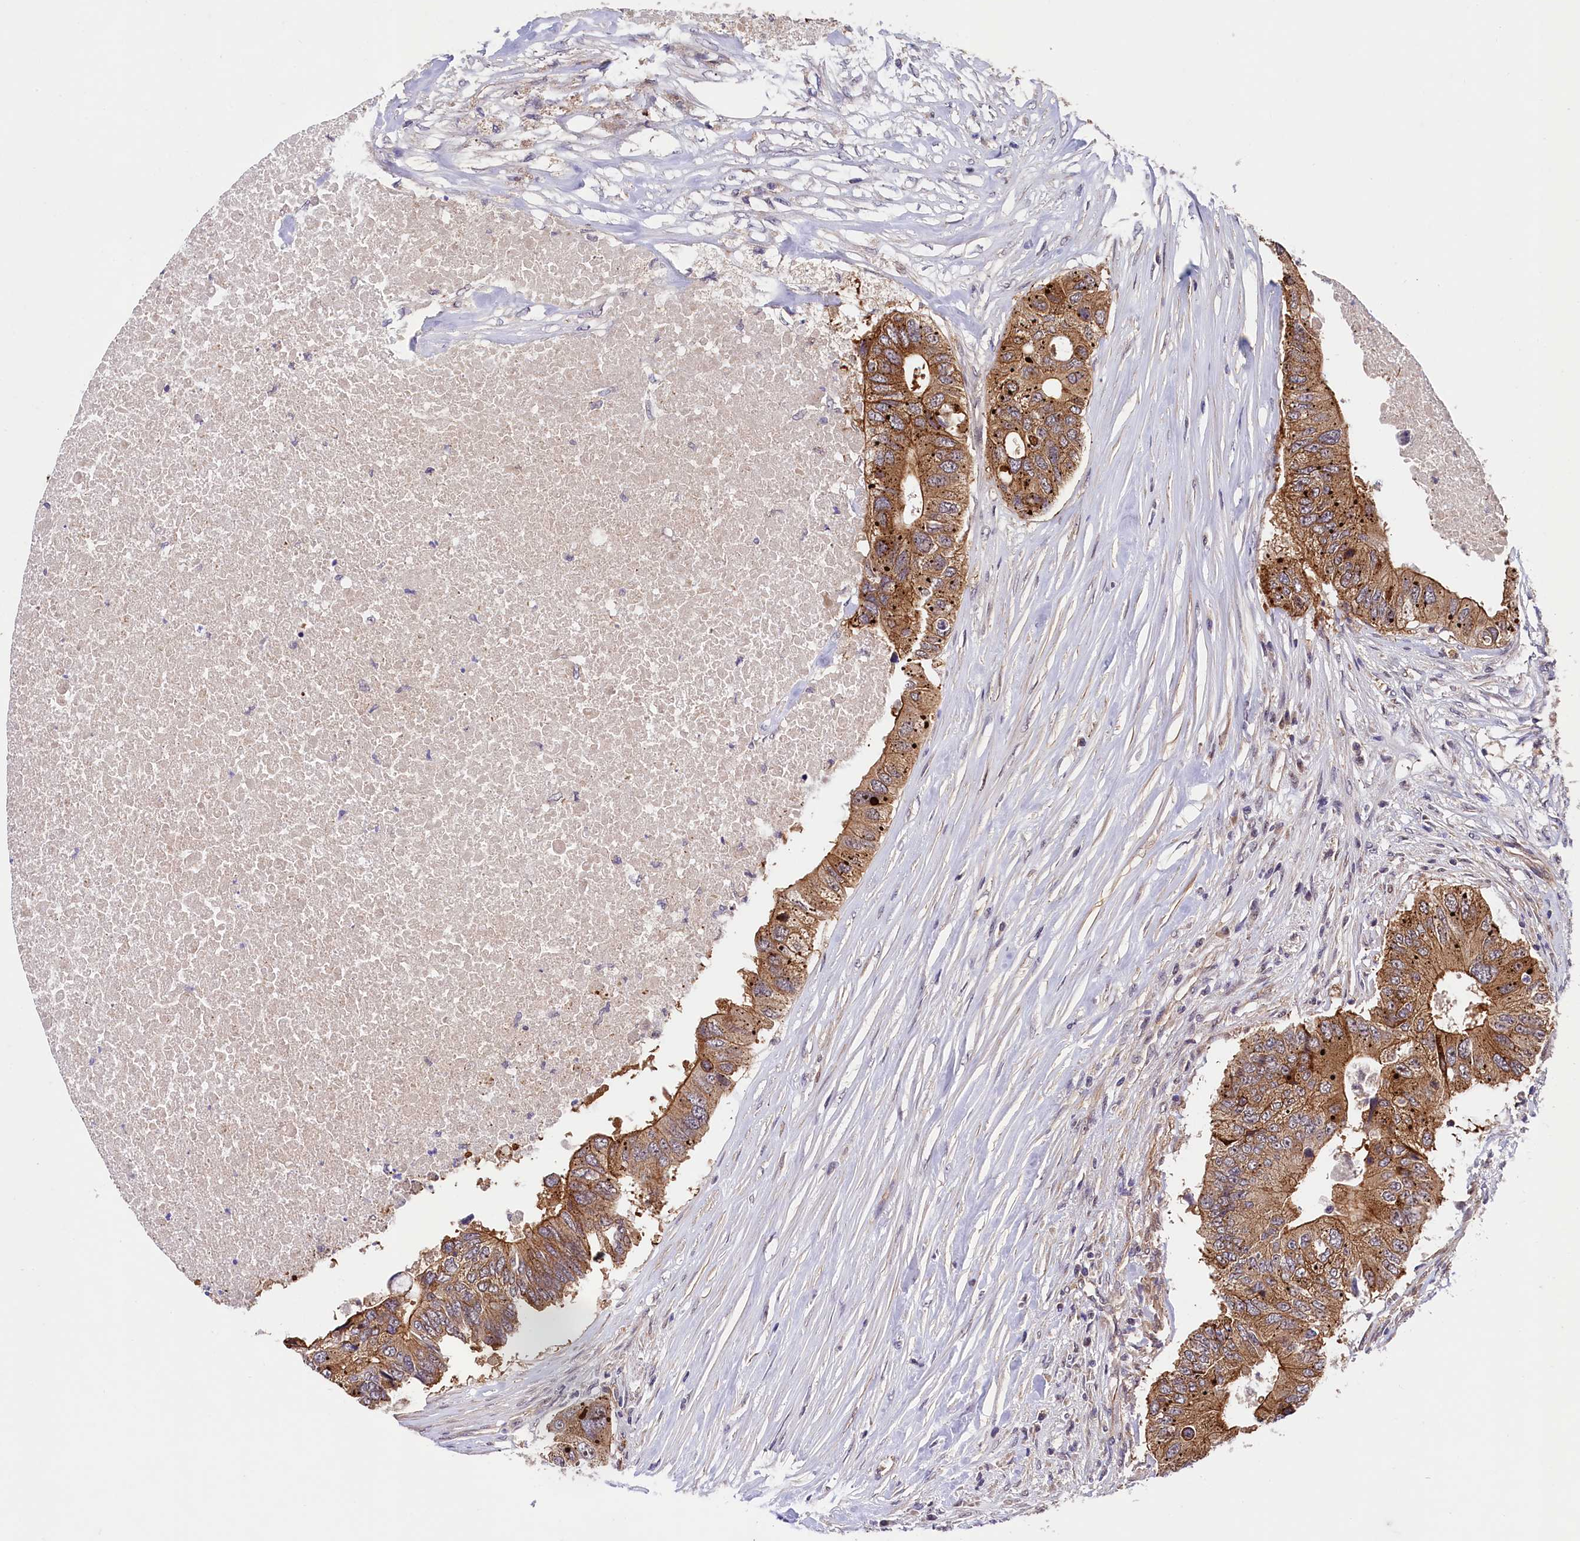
{"staining": {"intensity": "moderate", "quantity": ">75%", "location": "cytoplasmic/membranous"}, "tissue": "colorectal cancer", "cell_type": "Tumor cells", "image_type": "cancer", "snomed": [{"axis": "morphology", "description": "Adenocarcinoma, NOS"}, {"axis": "topography", "description": "Colon"}], "caption": "Colorectal adenocarcinoma stained for a protein (brown) shows moderate cytoplasmic/membranous positive expression in about >75% of tumor cells.", "gene": "ARL14EP", "patient": {"sex": "male", "age": 71}}